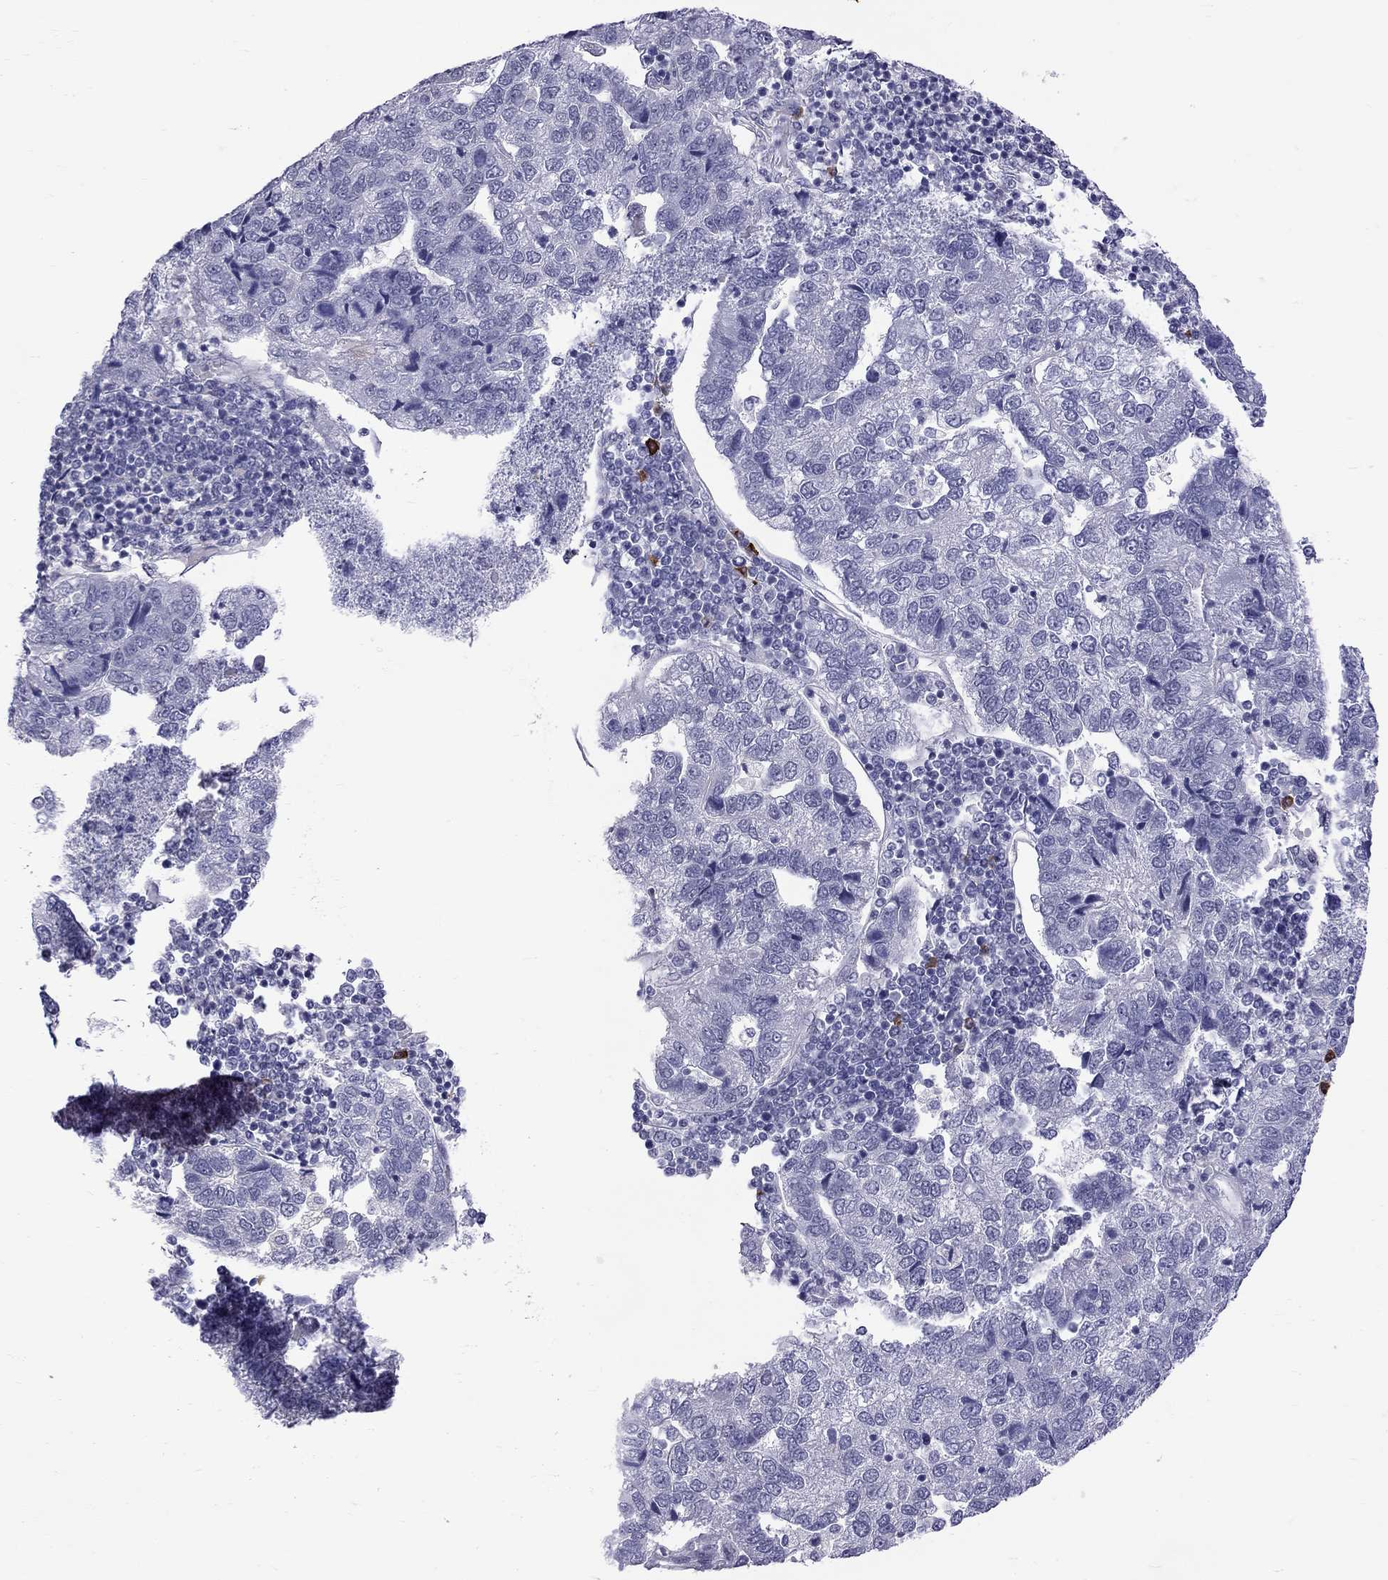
{"staining": {"intensity": "negative", "quantity": "none", "location": "none"}, "tissue": "pancreatic cancer", "cell_type": "Tumor cells", "image_type": "cancer", "snomed": [{"axis": "morphology", "description": "Adenocarcinoma, NOS"}, {"axis": "topography", "description": "Pancreas"}], "caption": "Protein analysis of pancreatic cancer exhibits no significant expression in tumor cells. The staining is performed using DAB (3,3'-diaminobenzidine) brown chromogen with nuclei counter-stained in using hematoxylin.", "gene": "RTL9", "patient": {"sex": "female", "age": 61}}